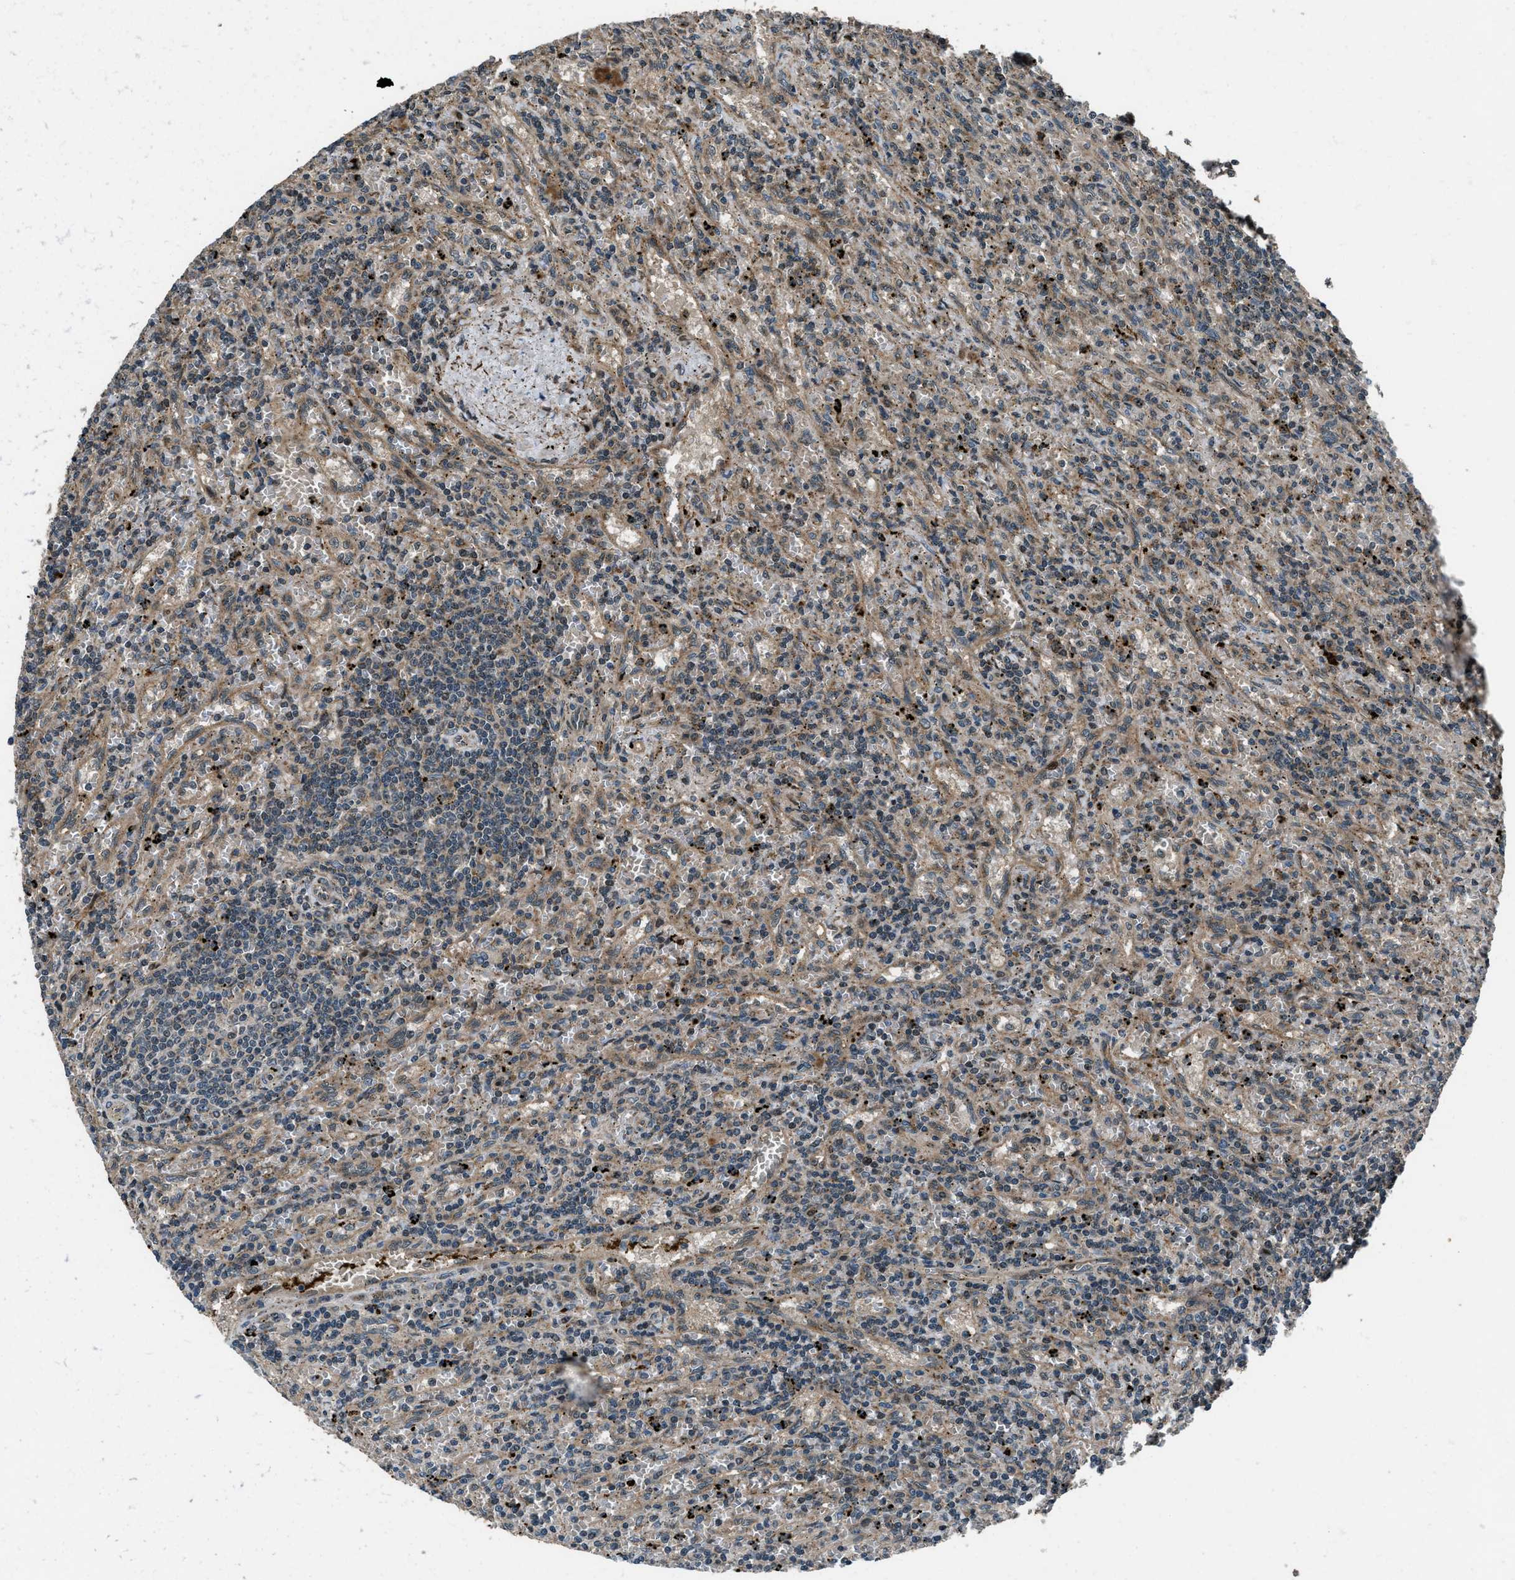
{"staining": {"intensity": "negative", "quantity": "none", "location": "none"}, "tissue": "lymphoma", "cell_type": "Tumor cells", "image_type": "cancer", "snomed": [{"axis": "morphology", "description": "Malignant lymphoma, non-Hodgkin's type, Low grade"}, {"axis": "topography", "description": "Spleen"}], "caption": "This is an IHC image of malignant lymphoma, non-Hodgkin's type (low-grade). There is no positivity in tumor cells.", "gene": "IRAK4", "patient": {"sex": "male", "age": 76}}